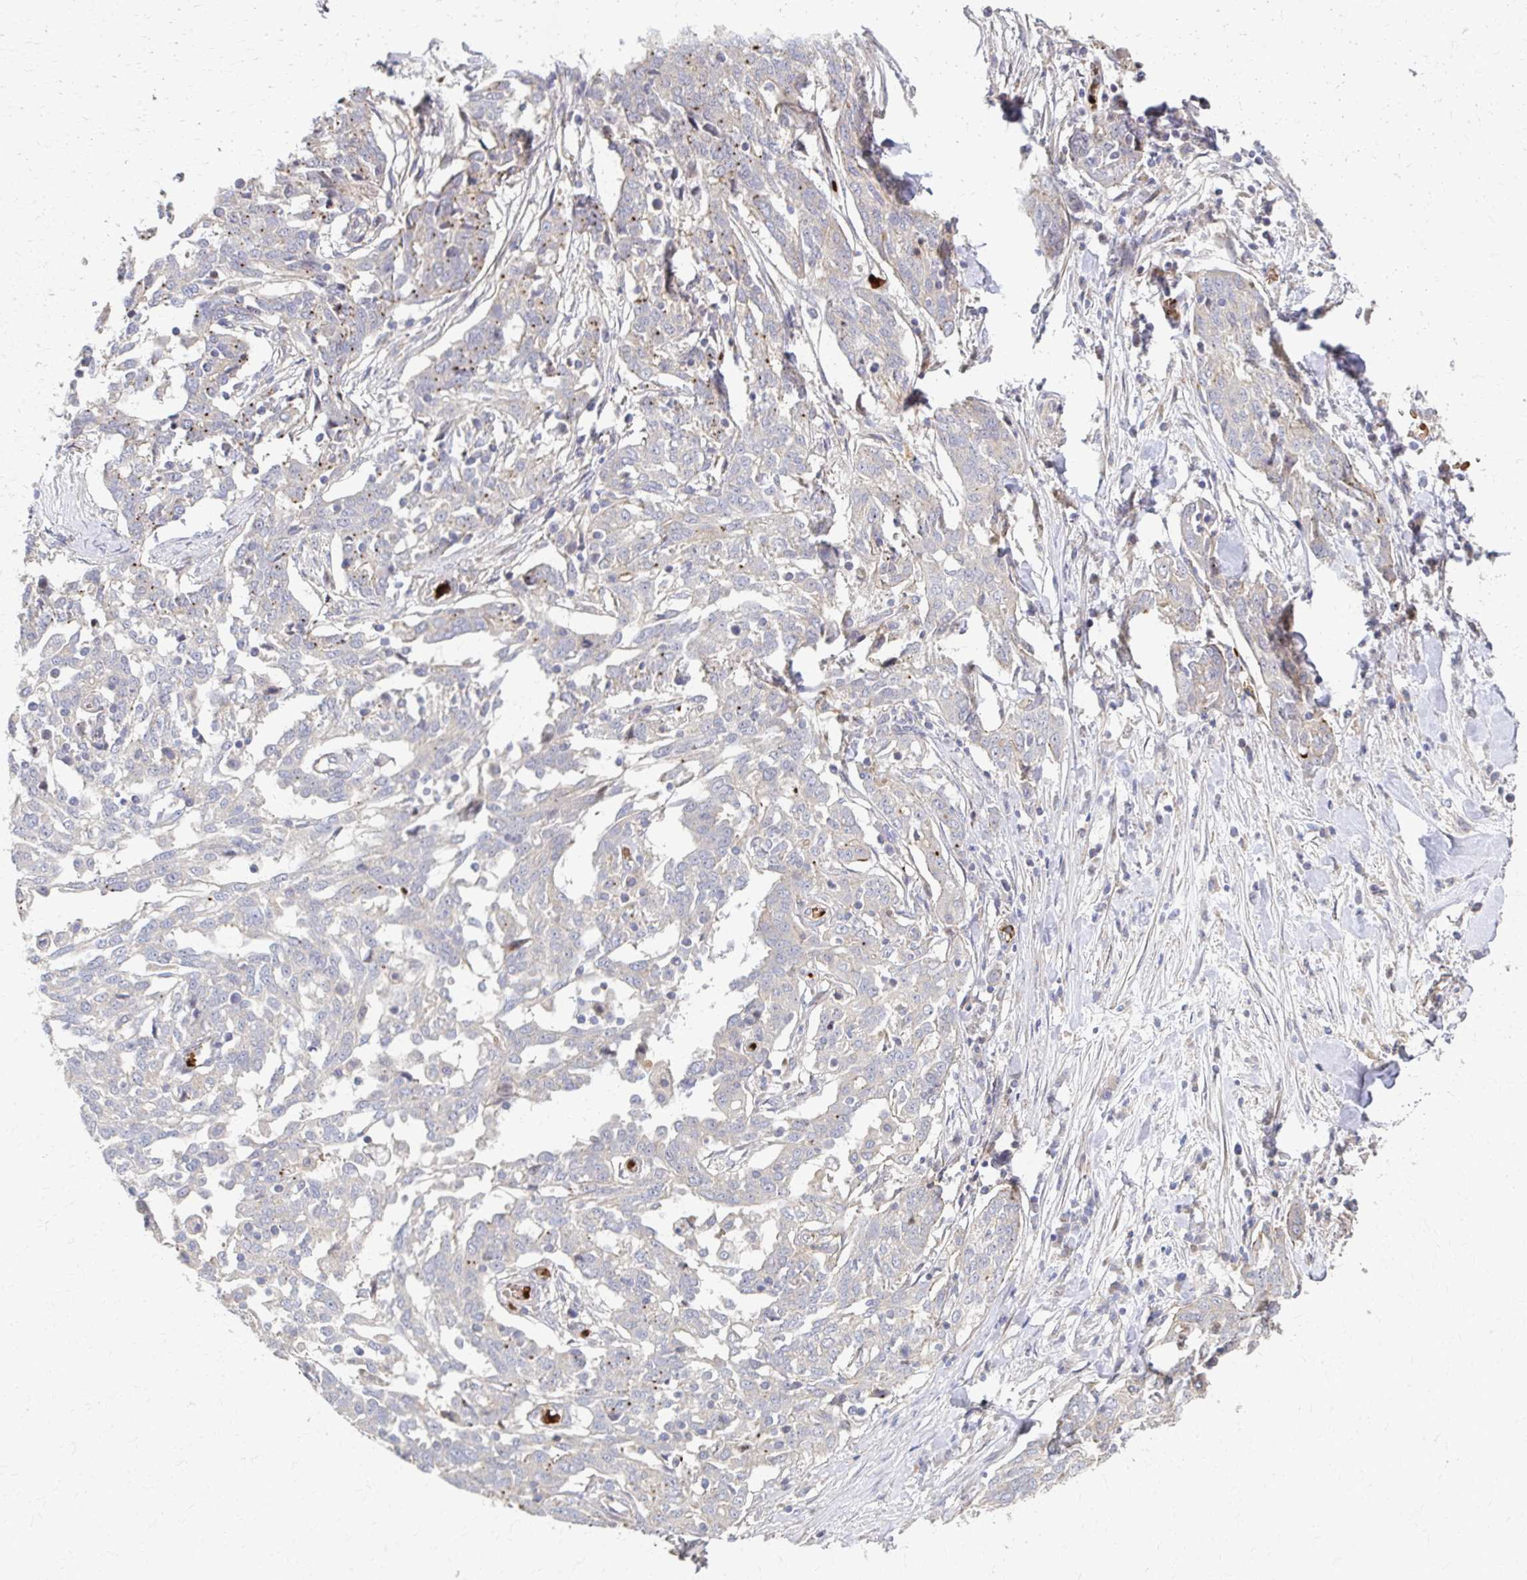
{"staining": {"intensity": "weak", "quantity": "<25%", "location": "cytoplasmic/membranous"}, "tissue": "ovarian cancer", "cell_type": "Tumor cells", "image_type": "cancer", "snomed": [{"axis": "morphology", "description": "Cystadenocarcinoma, serous, NOS"}, {"axis": "topography", "description": "Ovary"}], "caption": "Immunohistochemistry micrograph of ovarian serous cystadenocarcinoma stained for a protein (brown), which demonstrates no positivity in tumor cells.", "gene": "SKA2", "patient": {"sex": "female", "age": 67}}